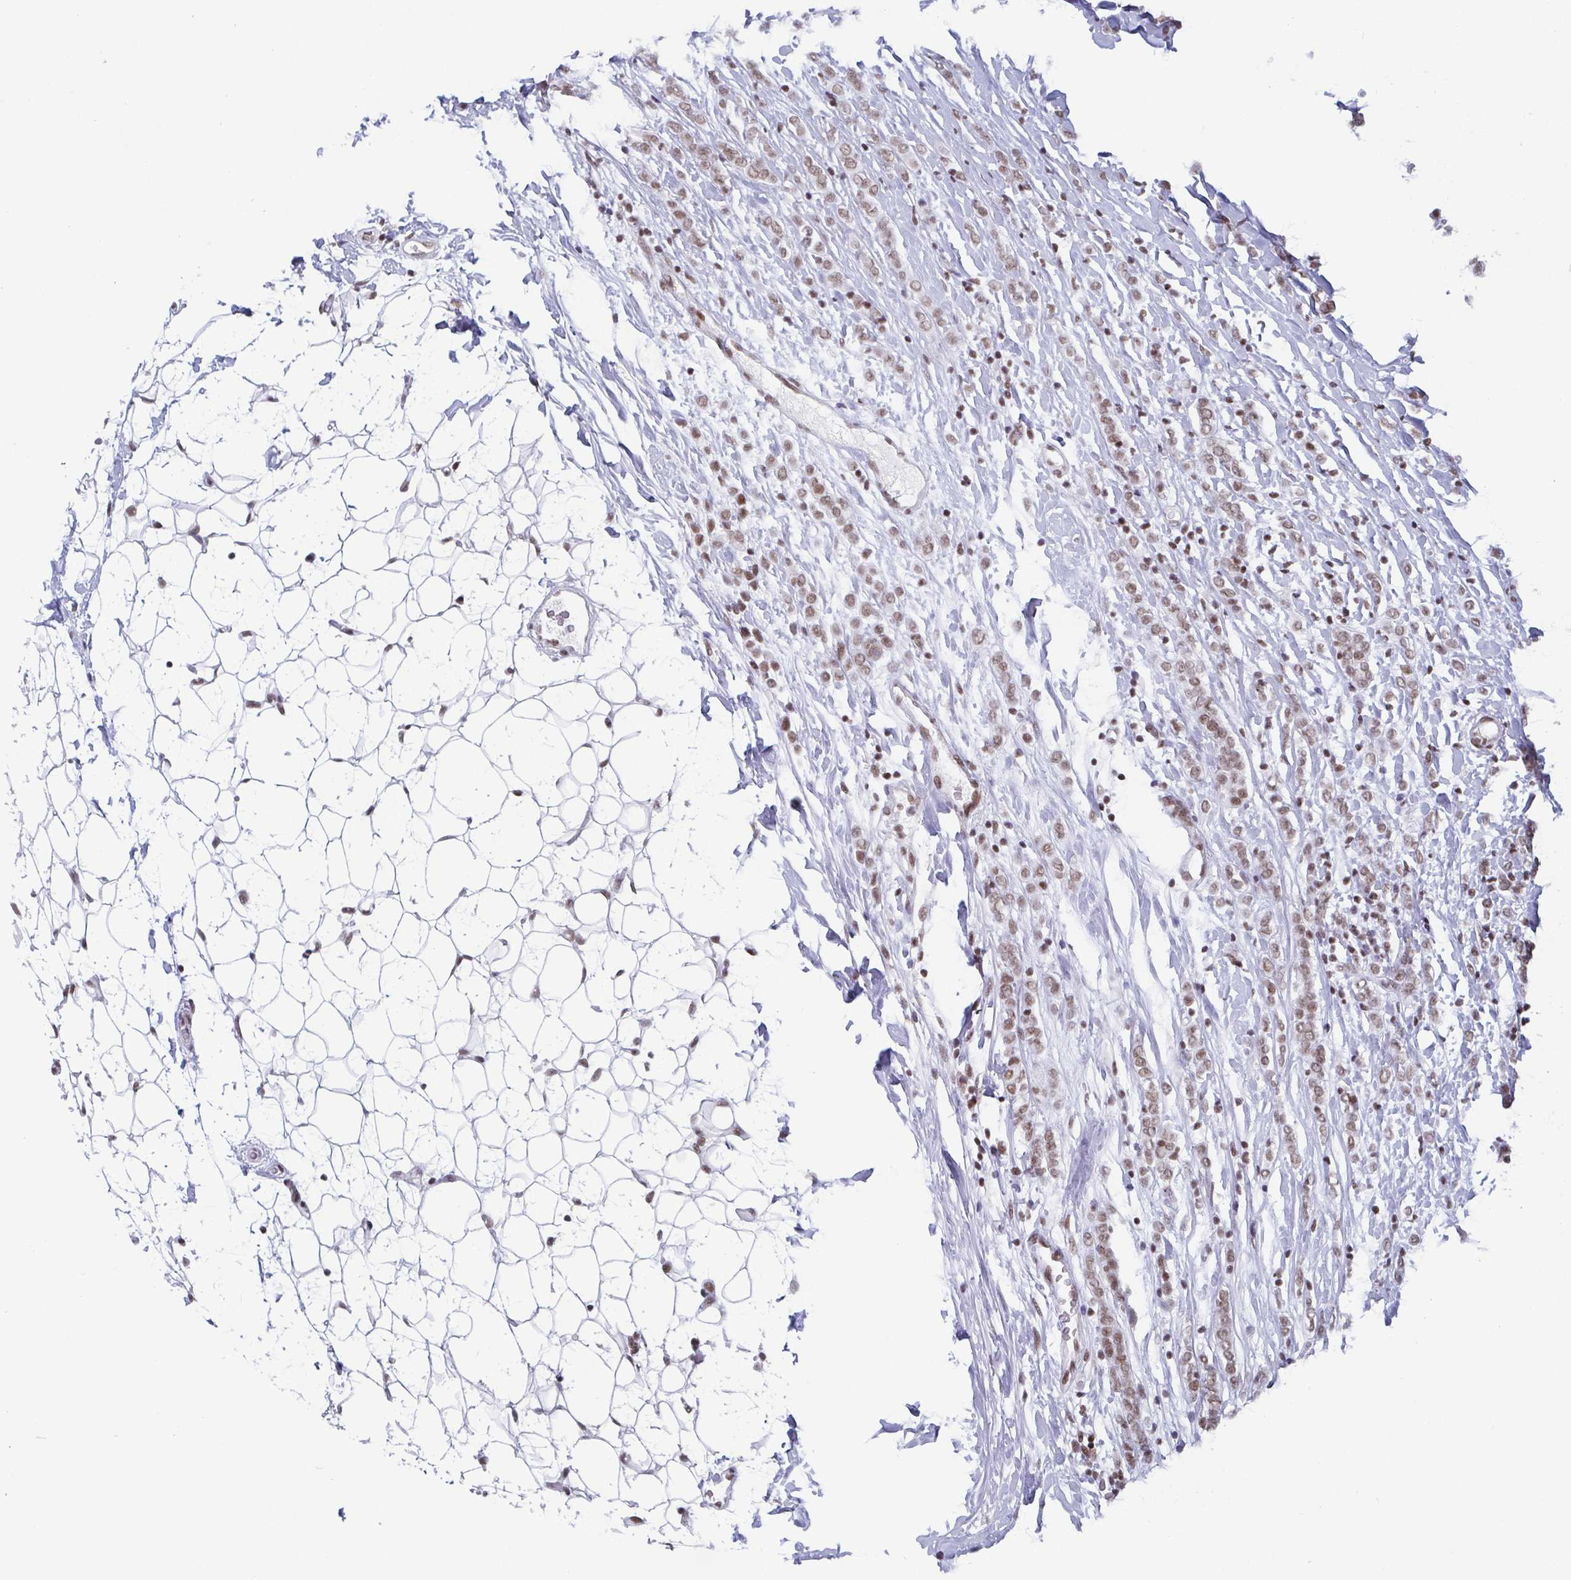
{"staining": {"intensity": "weak", "quantity": ">75%", "location": "nuclear"}, "tissue": "breast cancer", "cell_type": "Tumor cells", "image_type": "cancer", "snomed": [{"axis": "morphology", "description": "Lobular carcinoma"}, {"axis": "topography", "description": "Breast"}], "caption": "This micrograph displays breast lobular carcinoma stained with immunohistochemistry to label a protein in brown. The nuclear of tumor cells show weak positivity for the protein. Nuclei are counter-stained blue.", "gene": "CTCF", "patient": {"sex": "female", "age": 49}}